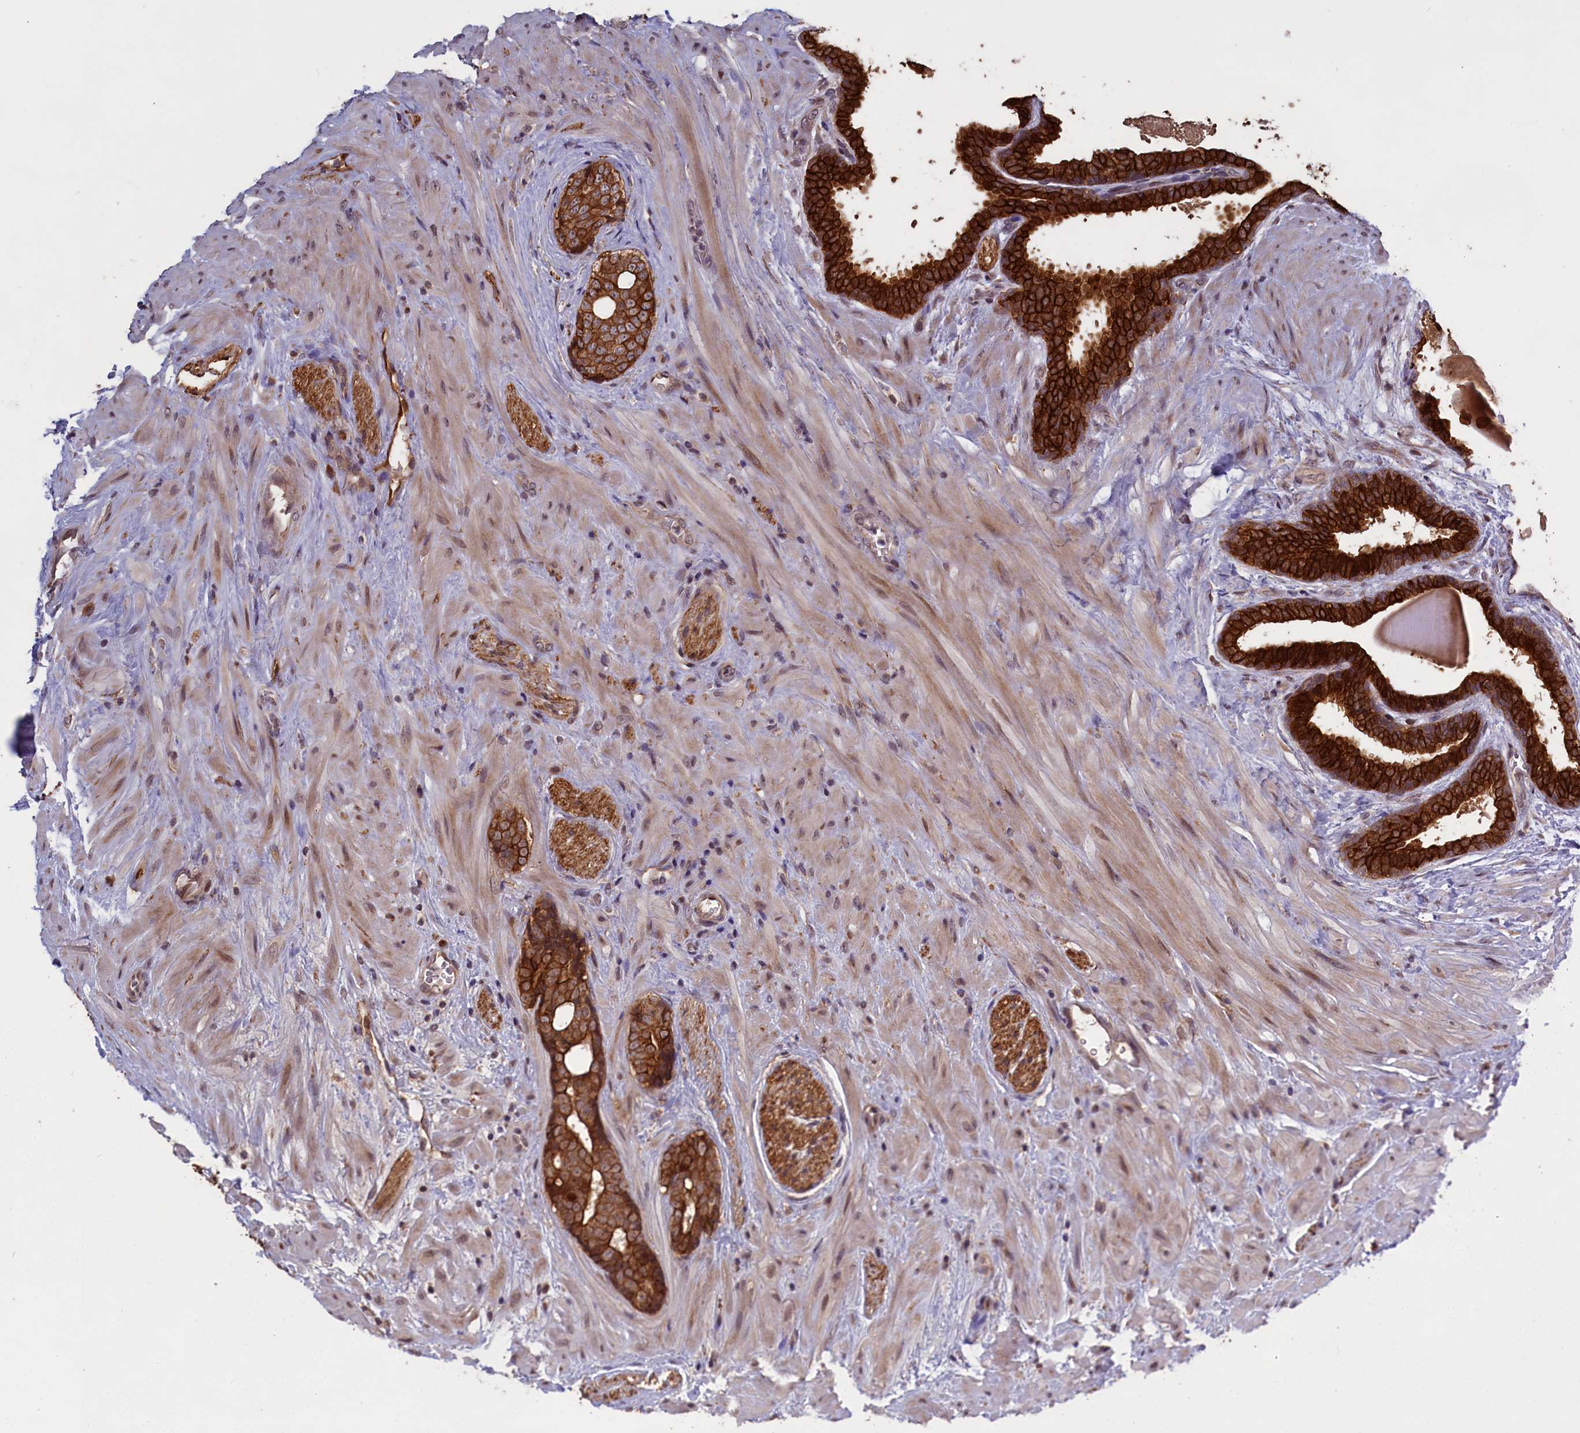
{"staining": {"intensity": "moderate", "quantity": ">75%", "location": "cytoplasmic/membranous"}, "tissue": "prostate cancer", "cell_type": "Tumor cells", "image_type": "cancer", "snomed": [{"axis": "morphology", "description": "Adenocarcinoma, High grade"}, {"axis": "topography", "description": "Prostate"}], "caption": "Immunohistochemical staining of high-grade adenocarcinoma (prostate) exhibits medium levels of moderate cytoplasmic/membranous protein expression in about >75% of tumor cells.", "gene": "DENND1B", "patient": {"sex": "male", "age": 56}}